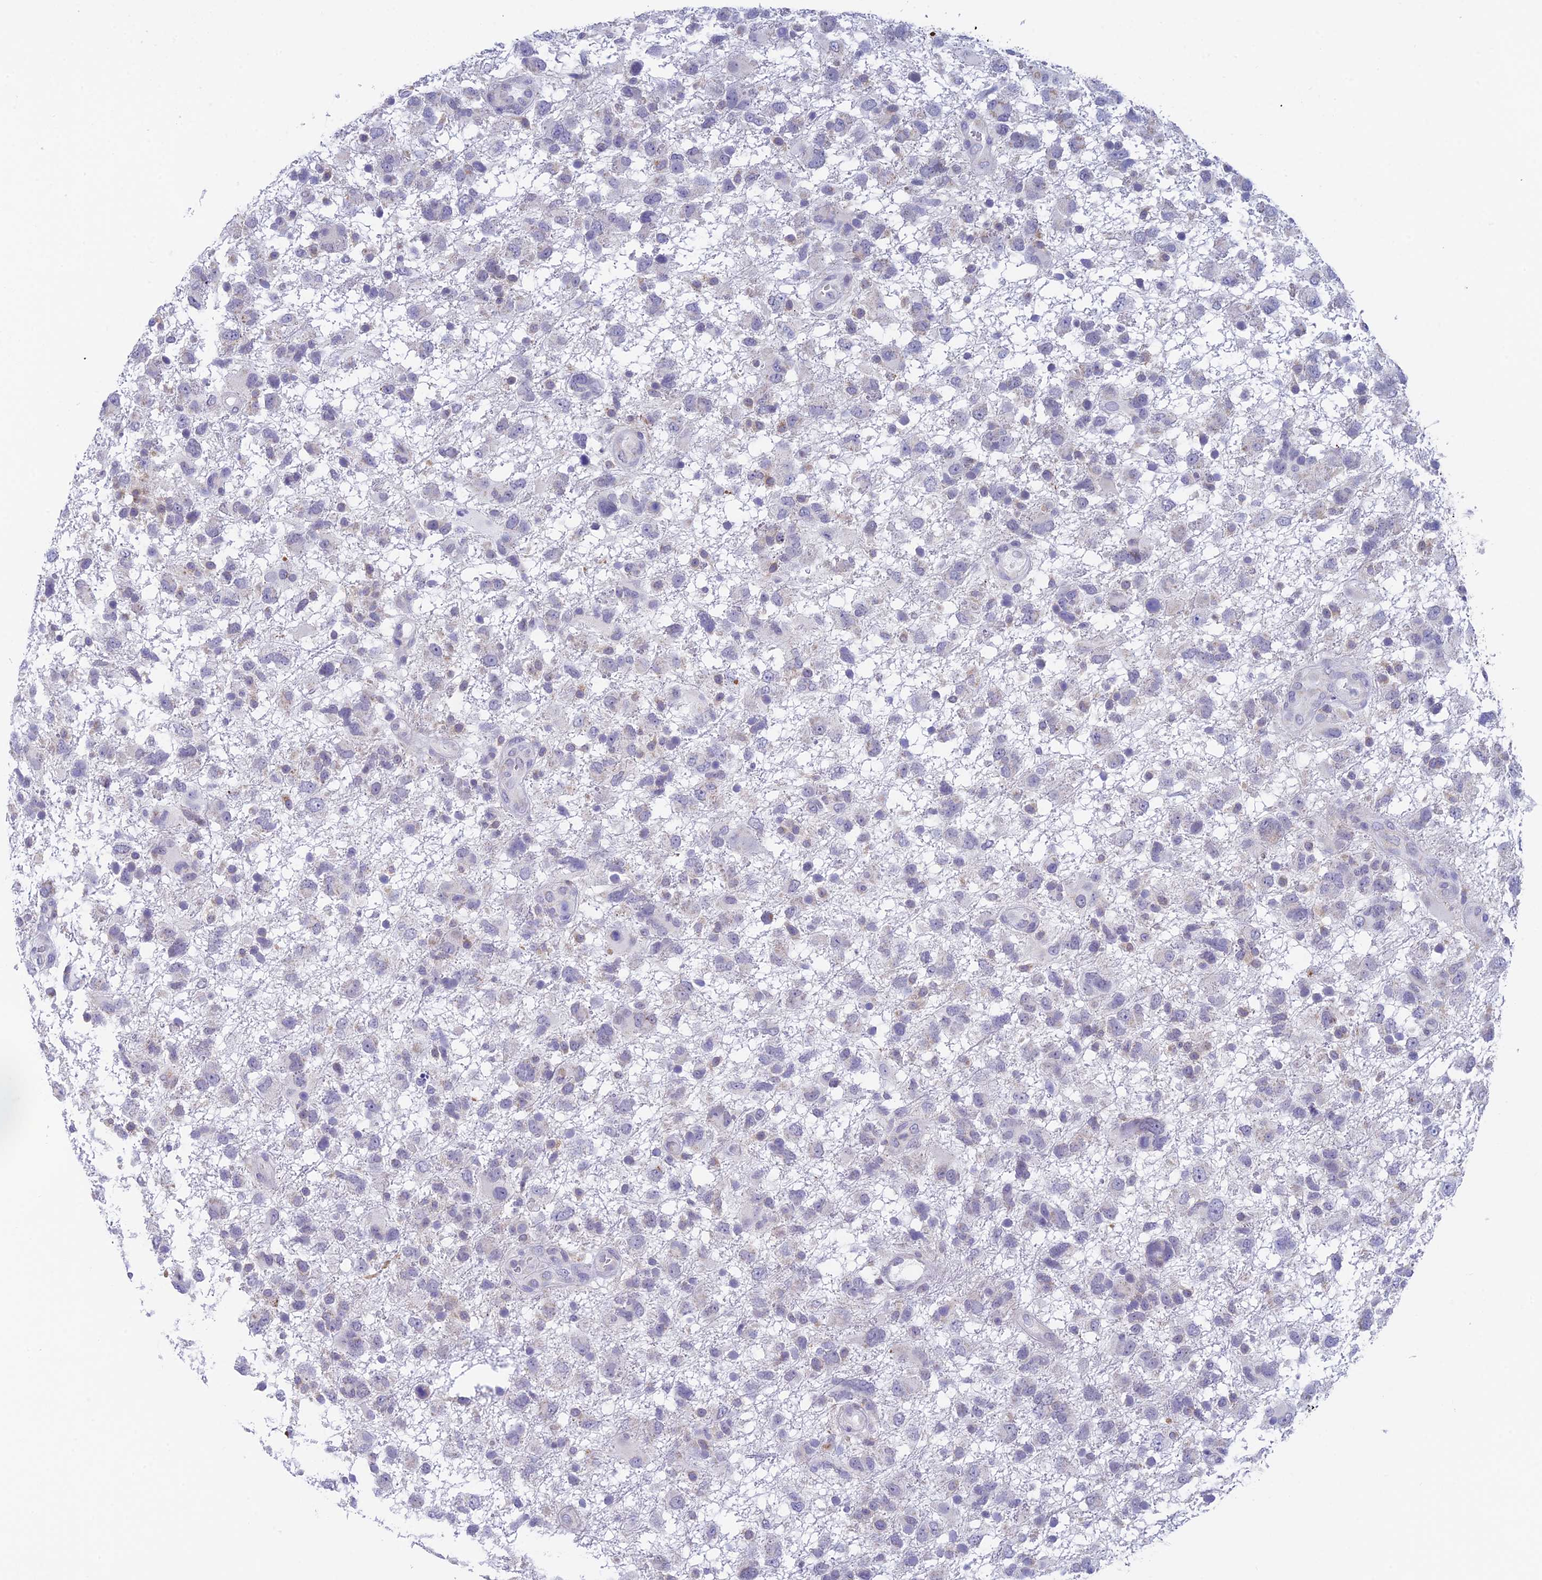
{"staining": {"intensity": "negative", "quantity": "none", "location": "none"}, "tissue": "glioma", "cell_type": "Tumor cells", "image_type": "cancer", "snomed": [{"axis": "morphology", "description": "Glioma, malignant, High grade"}, {"axis": "topography", "description": "Brain"}], "caption": "Tumor cells are negative for brown protein staining in malignant high-grade glioma.", "gene": "REXO5", "patient": {"sex": "male", "age": 61}}